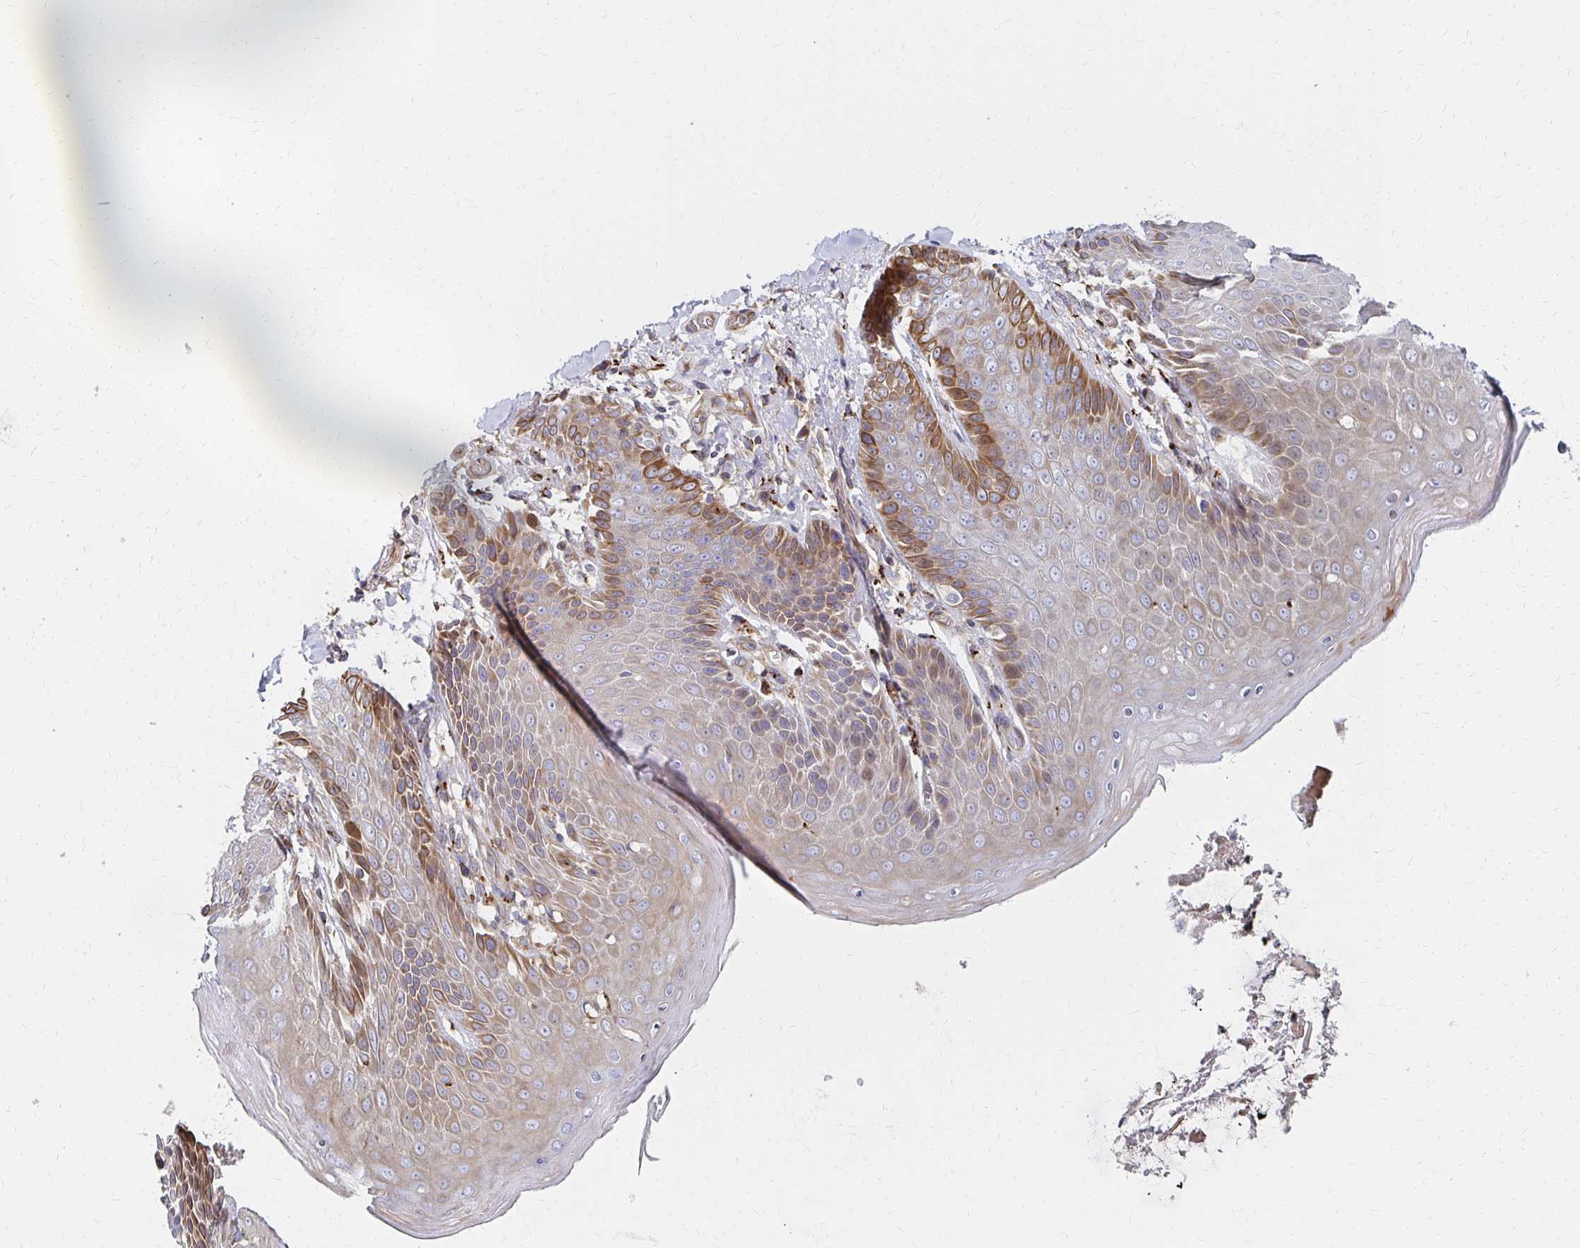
{"staining": {"intensity": "moderate", "quantity": "<25%", "location": "cytoplasmic/membranous"}, "tissue": "skin", "cell_type": "Epidermal cells", "image_type": "normal", "snomed": [{"axis": "morphology", "description": "Normal tissue, NOS"}, {"axis": "topography", "description": "Anal"}, {"axis": "topography", "description": "Peripheral nerve tissue"}], "caption": "Normal skin reveals moderate cytoplasmic/membranous staining in approximately <25% of epidermal cells (DAB (3,3'-diaminobenzidine) IHC, brown staining for protein, blue staining for nuclei)..", "gene": "MAN1A1", "patient": {"sex": "male", "age": 51}}